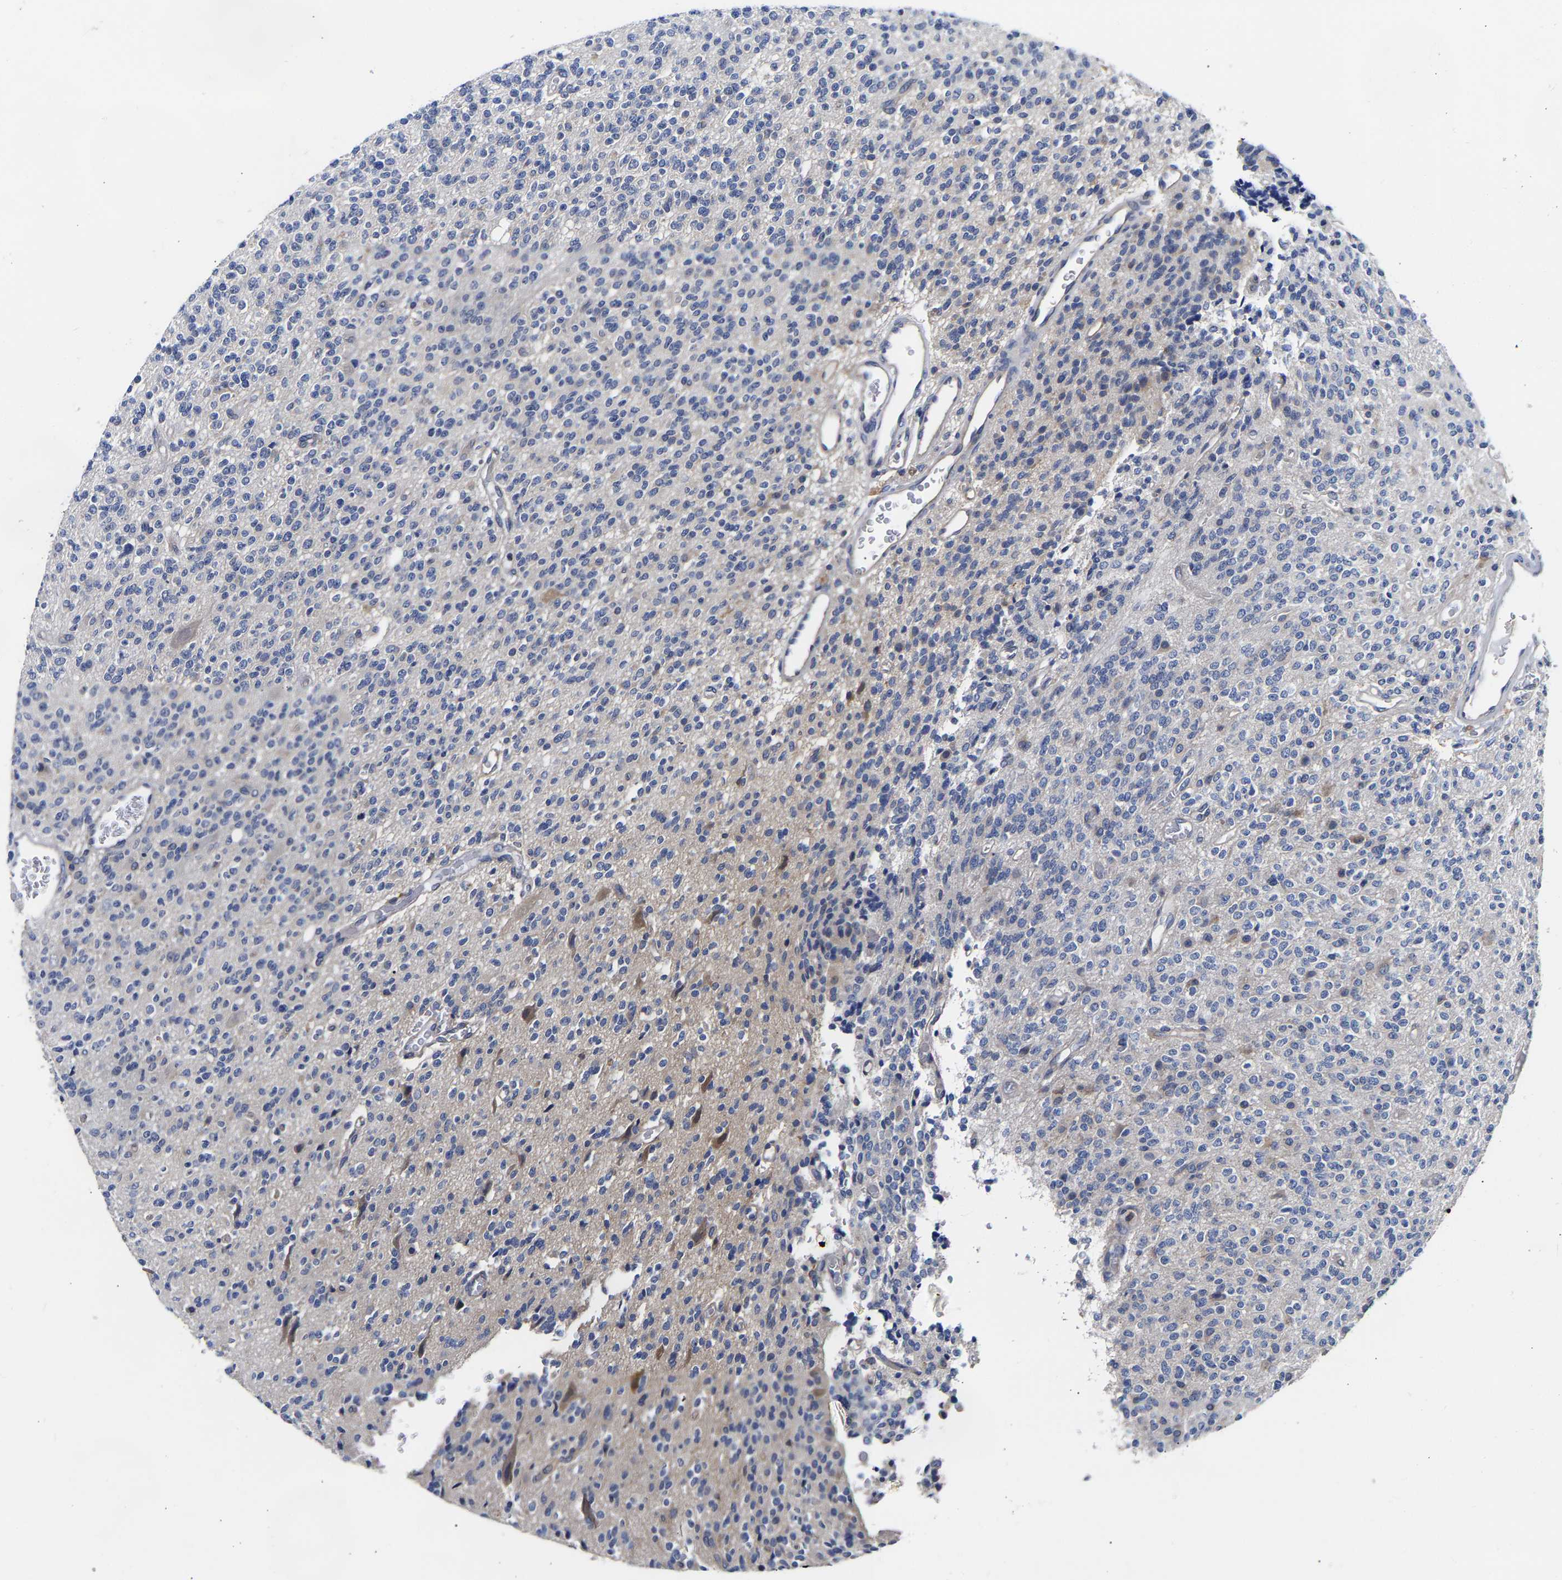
{"staining": {"intensity": "negative", "quantity": "none", "location": "none"}, "tissue": "glioma", "cell_type": "Tumor cells", "image_type": "cancer", "snomed": [{"axis": "morphology", "description": "Glioma, malignant, High grade"}, {"axis": "topography", "description": "Brain"}], "caption": "IHC of glioma demonstrates no staining in tumor cells.", "gene": "CCDC6", "patient": {"sex": "male", "age": 34}}